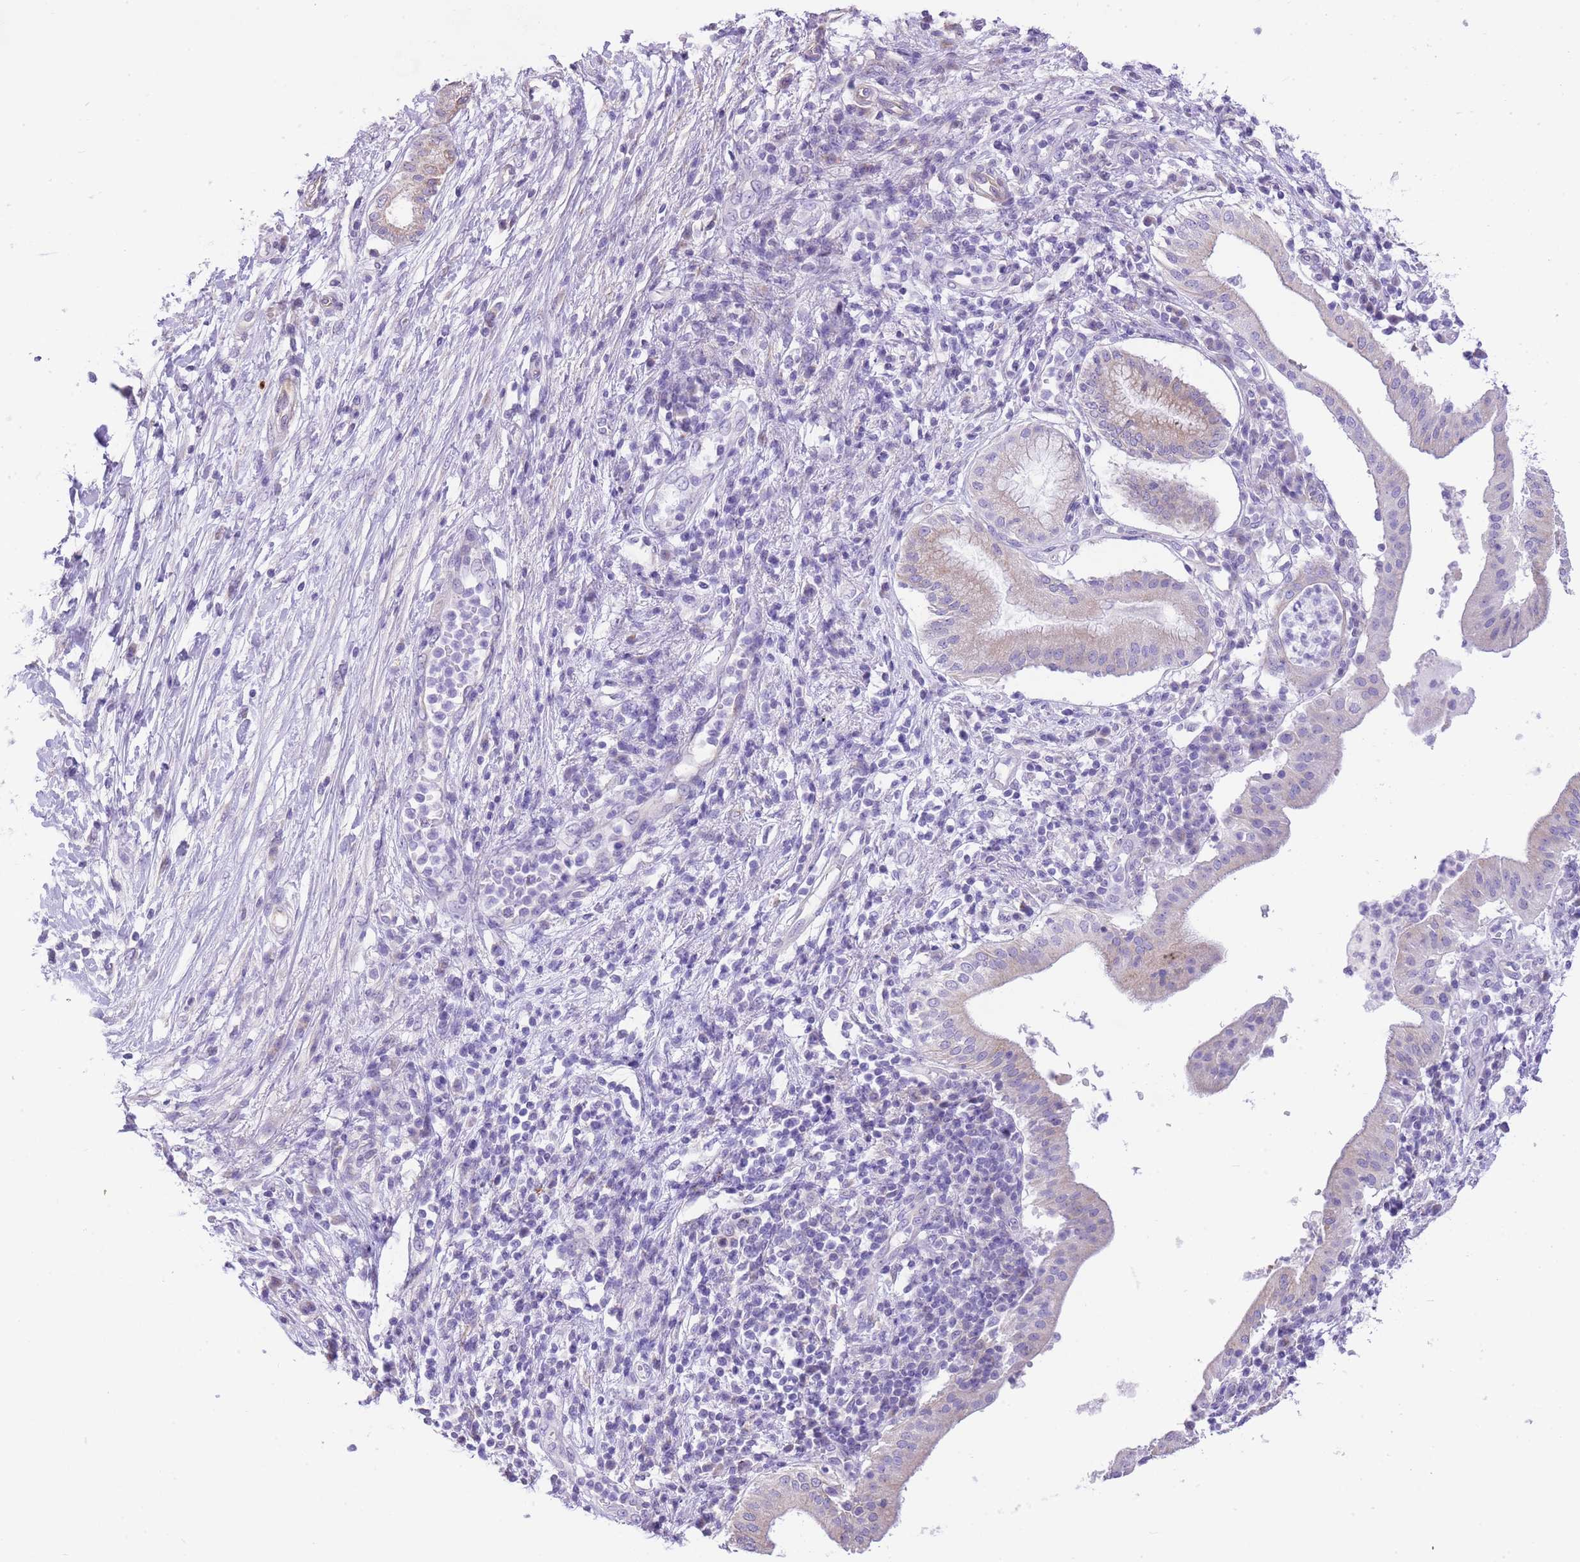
{"staining": {"intensity": "weak", "quantity": "<25%", "location": "cytoplasmic/membranous"}, "tissue": "pancreatic cancer", "cell_type": "Tumor cells", "image_type": "cancer", "snomed": [{"axis": "morphology", "description": "Adenocarcinoma, NOS"}, {"axis": "topography", "description": "Pancreas"}], "caption": "A high-resolution histopathology image shows immunohistochemistry staining of pancreatic adenocarcinoma, which displays no significant expression in tumor cells.", "gene": "RHOU", "patient": {"sex": "male", "age": 68}}